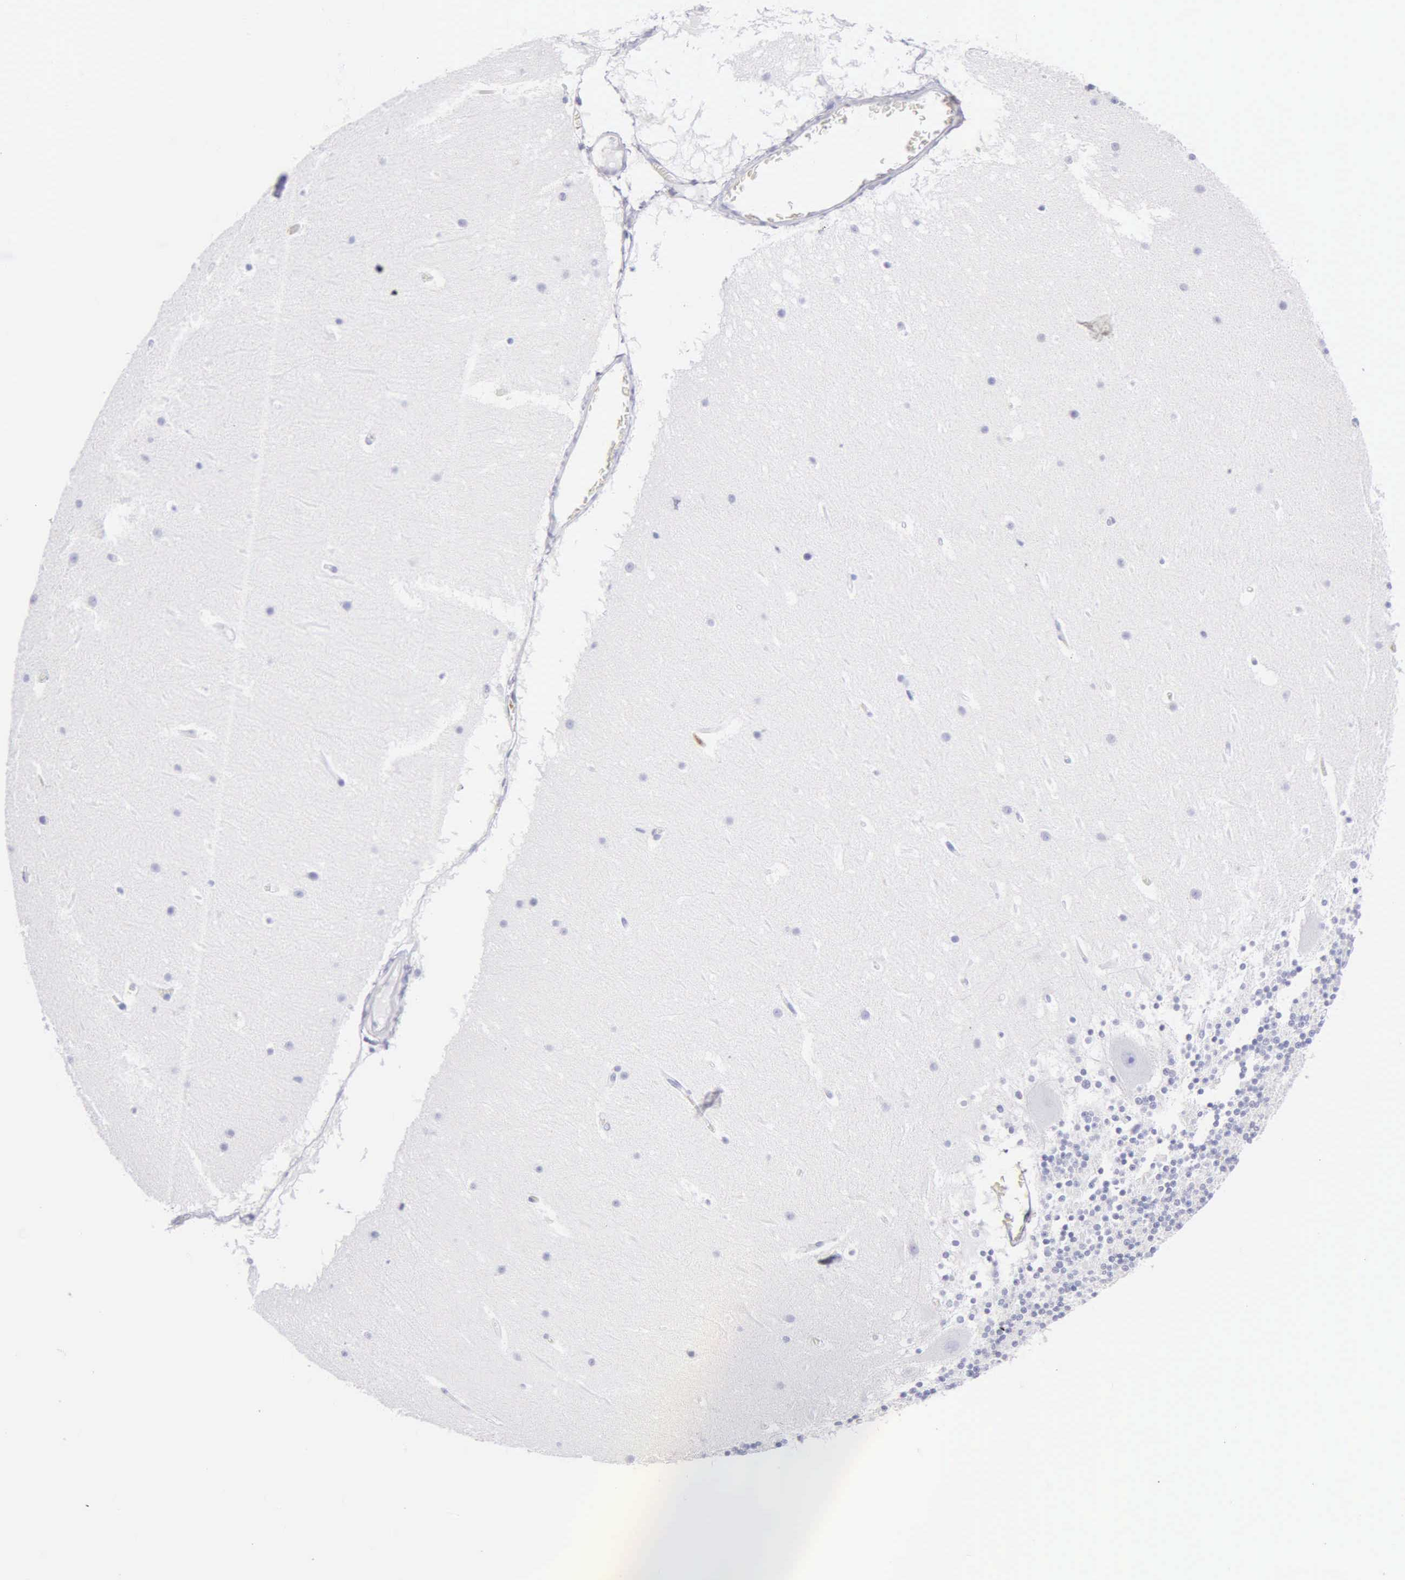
{"staining": {"intensity": "negative", "quantity": "none", "location": "none"}, "tissue": "cerebellum", "cell_type": "Cells in granular layer", "image_type": "normal", "snomed": [{"axis": "morphology", "description": "Normal tissue, NOS"}, {"axis": "topography", "description": "Cerebellum"}], "caption": "High magnification brightfield microscopy of benign cerebellum stained with DAB (brown) and counterstained with hematoxylin (blue): cells in granular layer show no significant staining. The staining was performed using DAB (3,3'-diaminobenzidine) to visualize the protein expression in brown, while the nuclei were stained in blue with hematoxylin (Magnification: 20x).", "gene": "CTSG", "patient": {"sex": "male", "age": 45}}